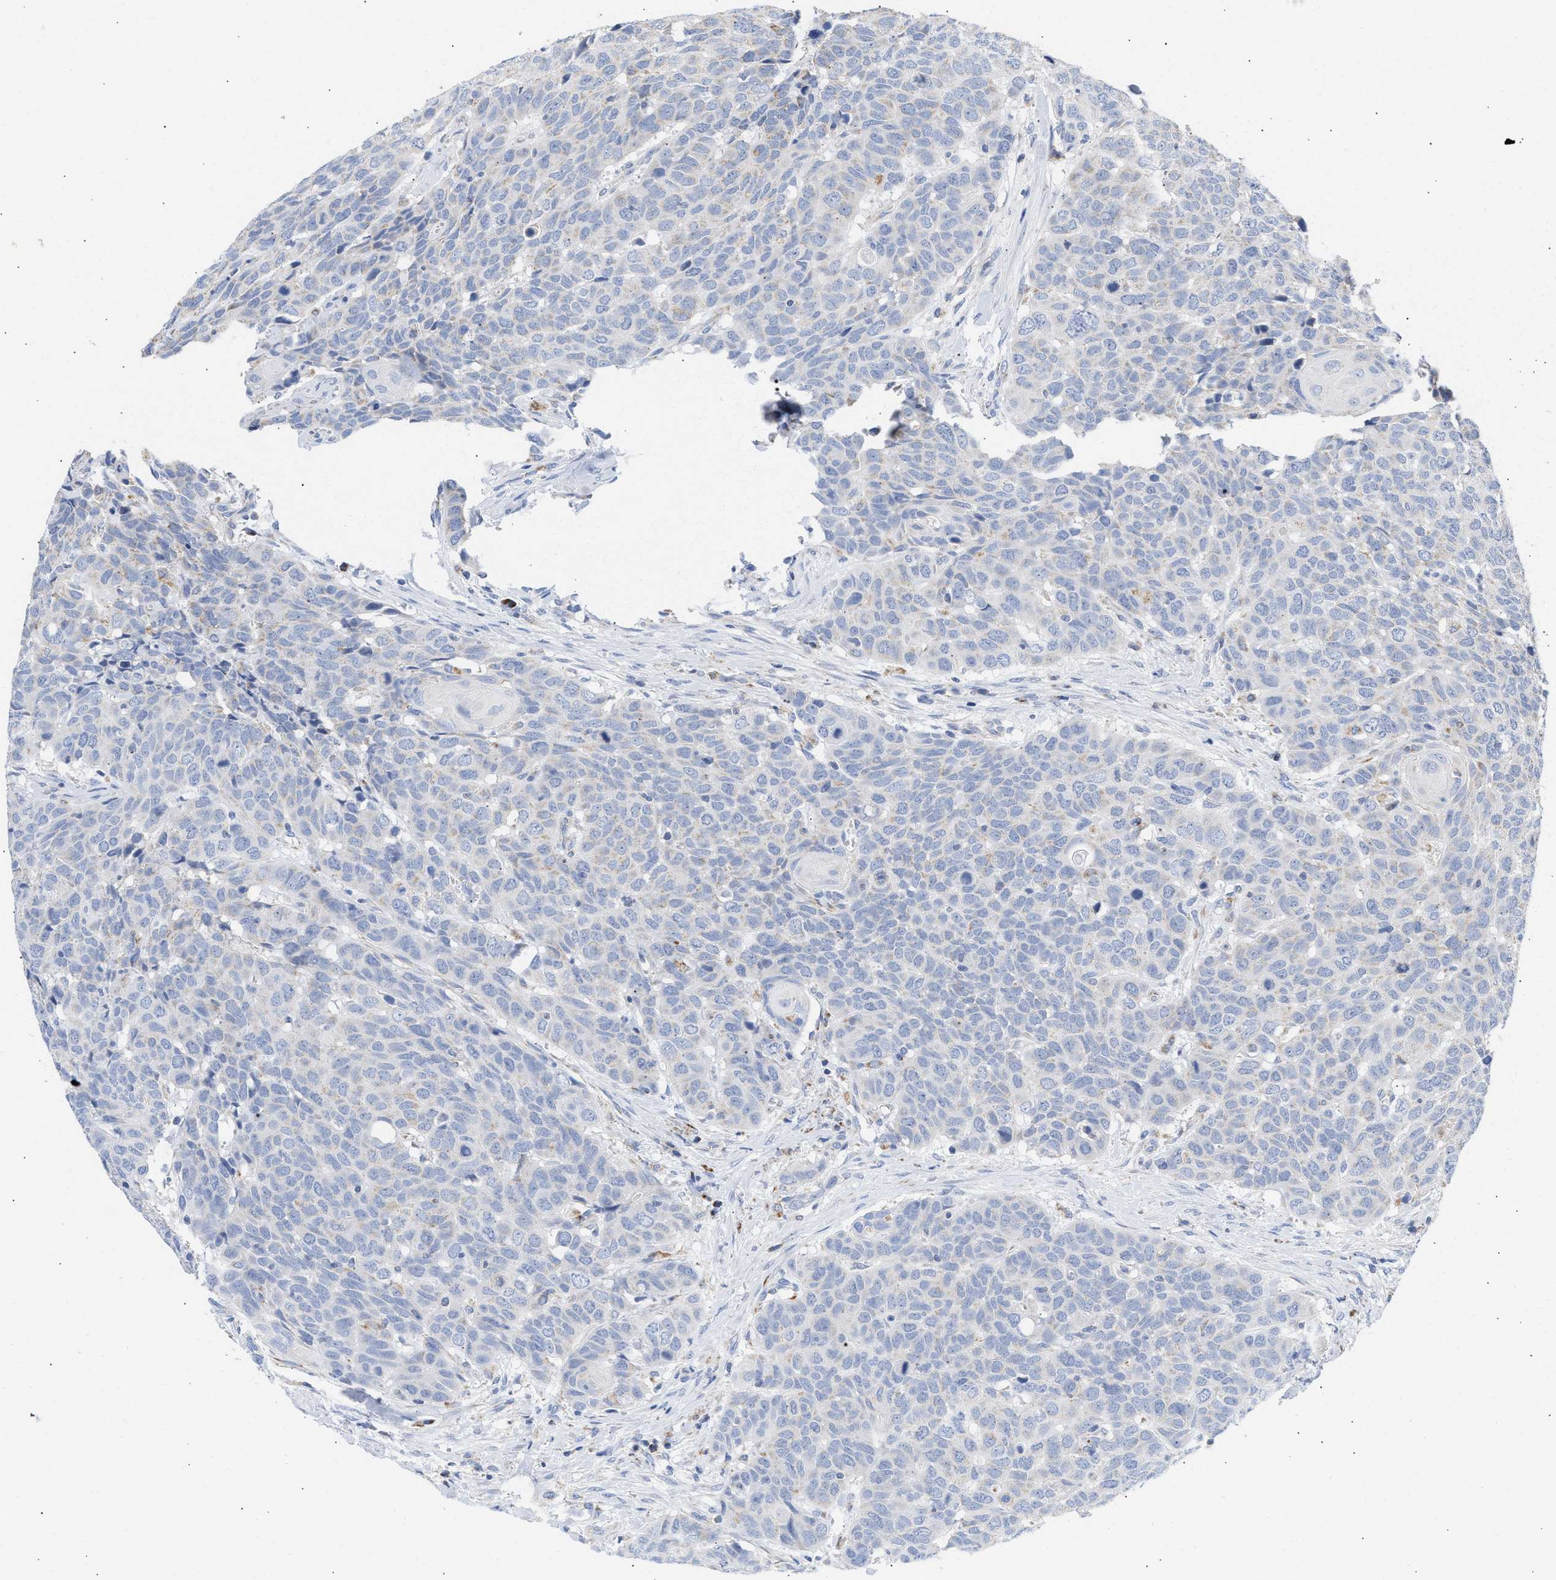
{"staining": {"intensity": "negative", "quantity": "none", "location": "none"}, "tissue": "head and neck cancer", "cell_type": "Tumor cells", "image_type": "cancer", "snomed": [{"axis": "morphology", "description": "Squamous cell carcinoma, NOS"}, {"axis": "topography", "description": "Head-Neck"}], "caption": "Immunohistochemistry (IHC) micrograph of head and neck cancer stained for a protein (brown), which demonstrates no expression in tumor cells. (Brightfield microscopy of DAB immunohistochemistry at high magnification).", "gene": "ACOT13", "patient": {"sex": "male", "age": 66}}